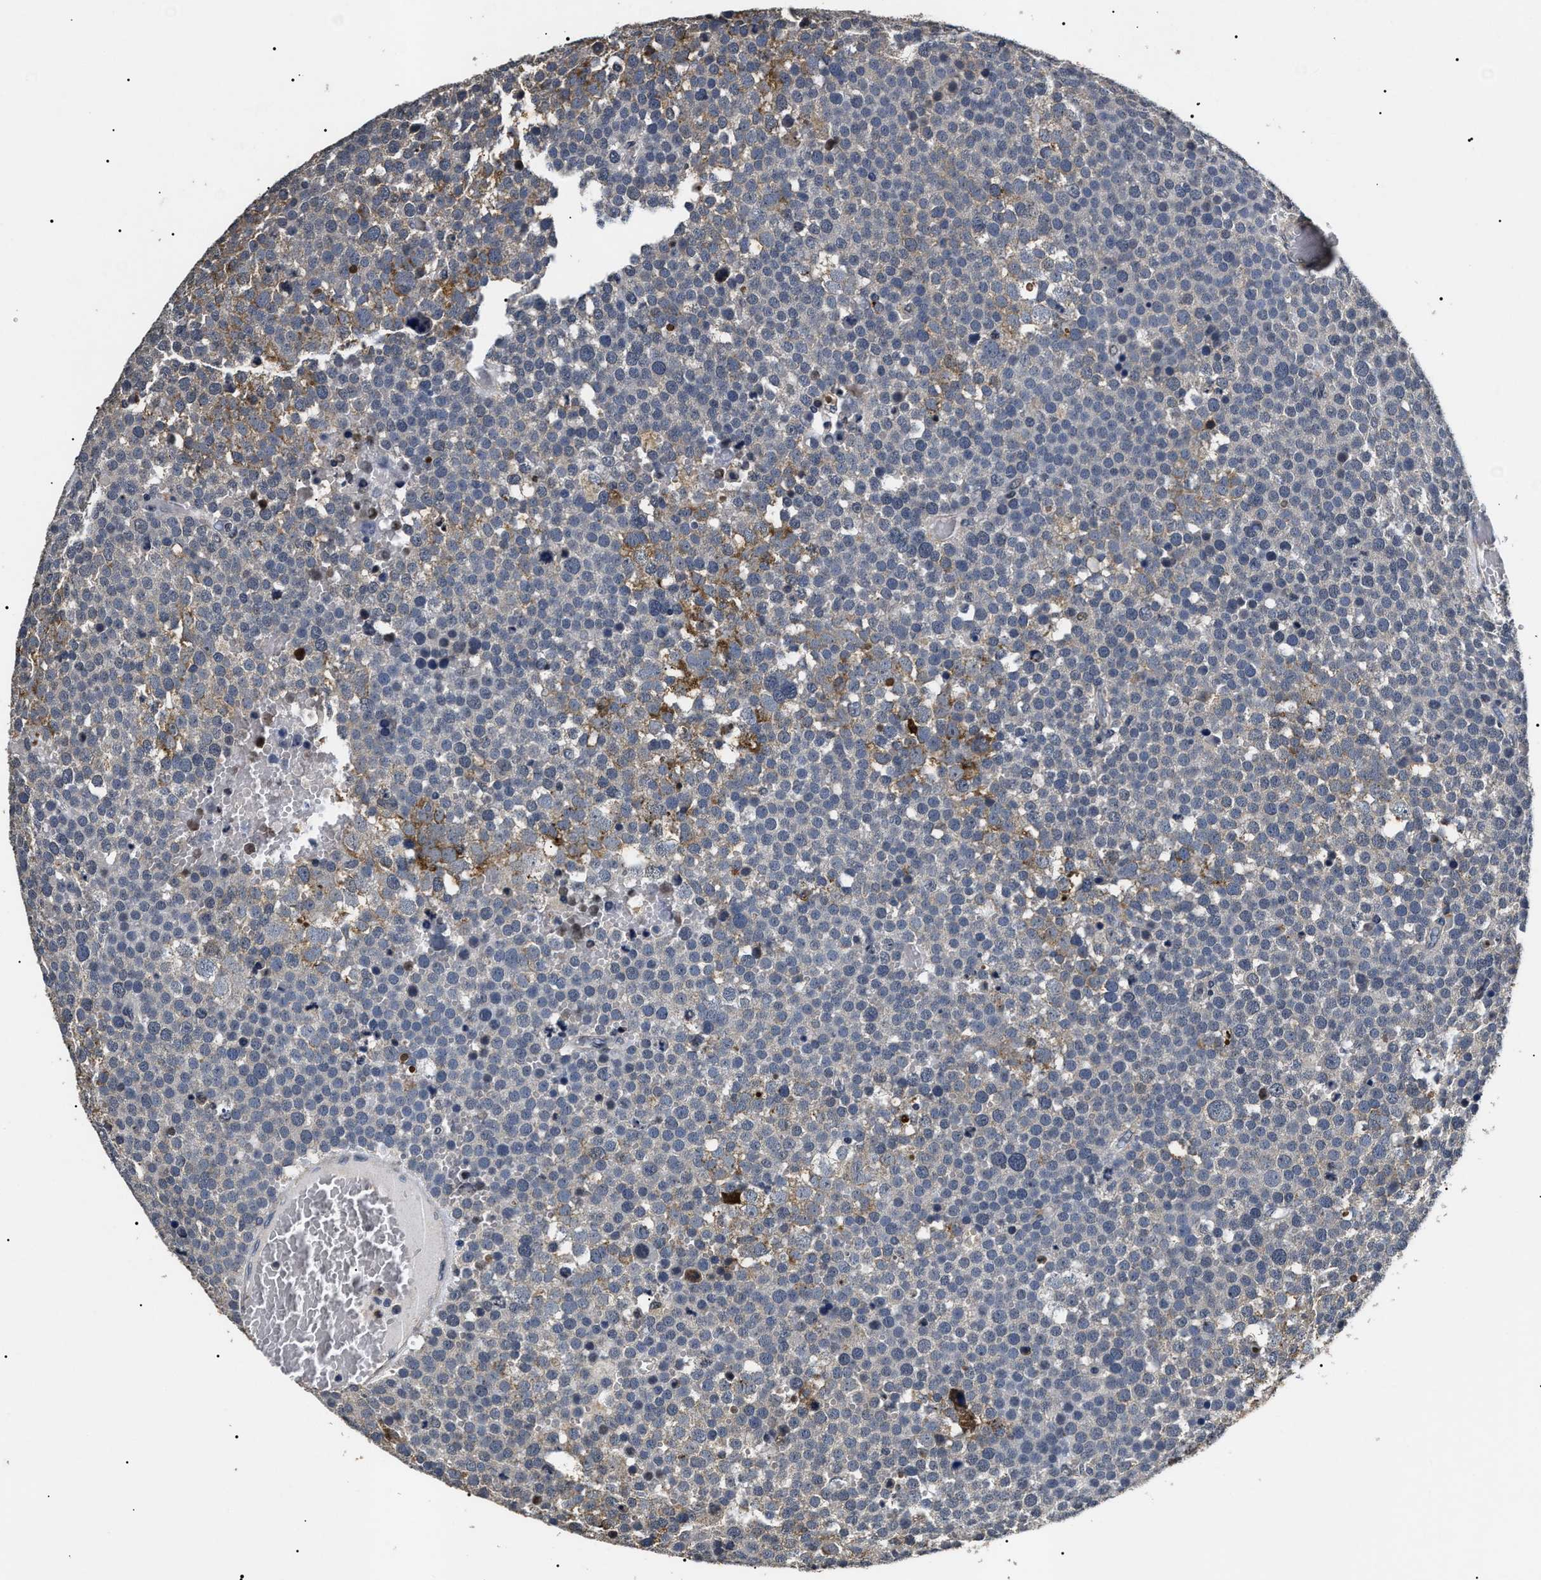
{"staining": {"intensity": "moderate", "quantity": "<25%", "location": "cytoplasmic/membranous"}, "tissue": "testis cancer", "cell_type": "Tumor cells", "image_type": "cancer", "snomed": [{"axis": "morphology", "description": "Seminoma, NOS"}, {"axis": "topography", "description": "Testis"}], "caption": "A micrograph of testis cancer stained for a protein exhibits moderate cytoplasmic/membranous brown staining in tumor cells. (DAB = brown stain, brightfield microscopy at high magnification).", "gene": "ANP32E", "patient": {"sex": "male", "age": 71}}